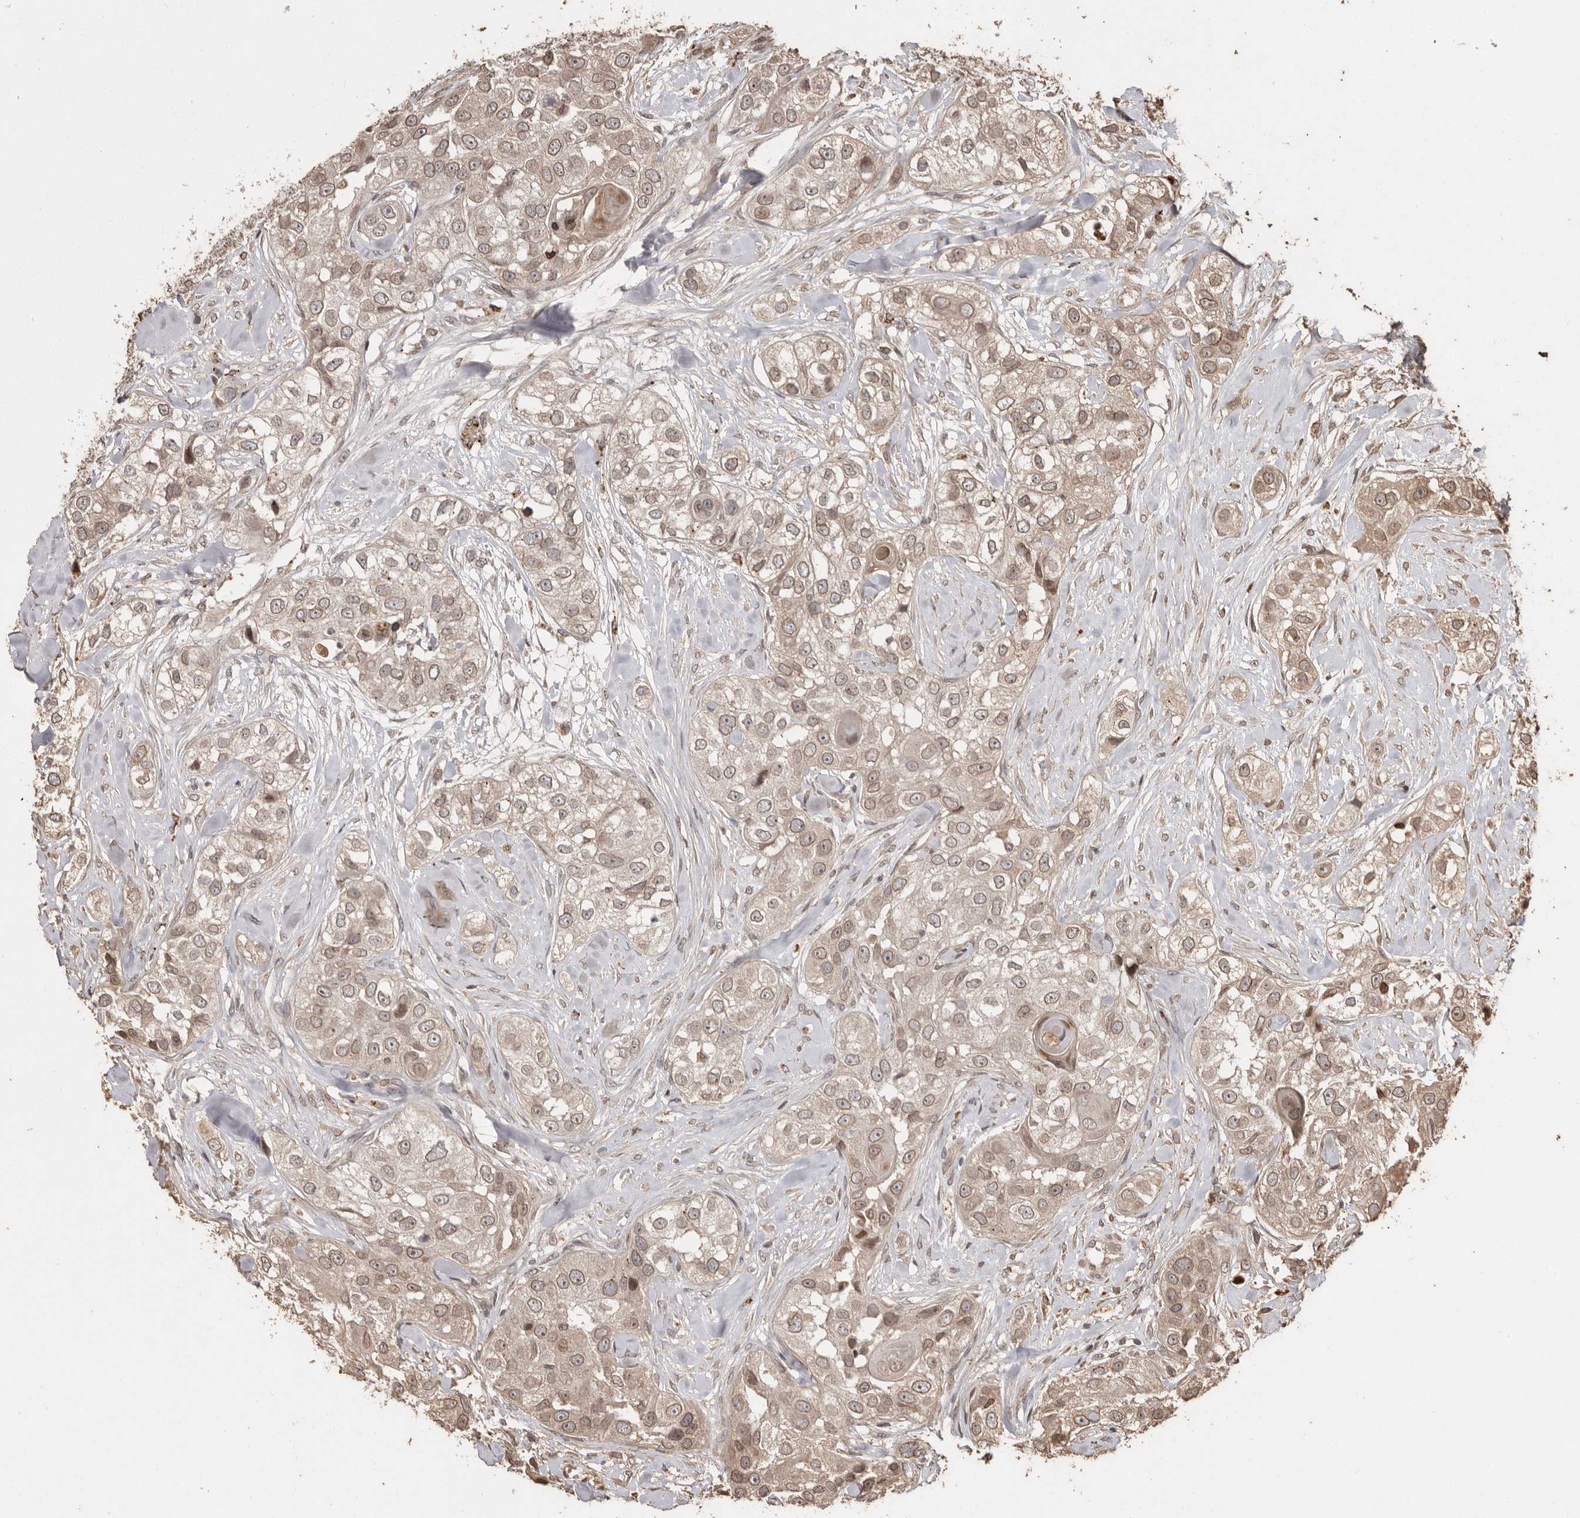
{"staining": {"intensity": "moderate", "quantity": "25%-75%", "location": "cytoplasmic/membranous,nuclear"}, "tissue": "head and neck cancer", "cell_type": "Tumor cells", "image_type": "cancer", "snomed": [{"axis": "morphology", "description": "Normal tissue, NOS"}, {"axis": "morphology", "description": "Squamous cell carcinoma, NOS"}, {"axis": "topography", "description": "Skeletal muscle"}, {"axis": "topography", "description": "Head-Neck"}], "caption": "Moderate cytoplasmic/membranous and nuclear staining is identified in approximately 25%-75% of tumor cells in head and neck cancer. The protein of interest is shown in brown color, while the nuclei are stained blue.", "gene": "NUP43", "patient": {"sex": "male", "age": 51}}